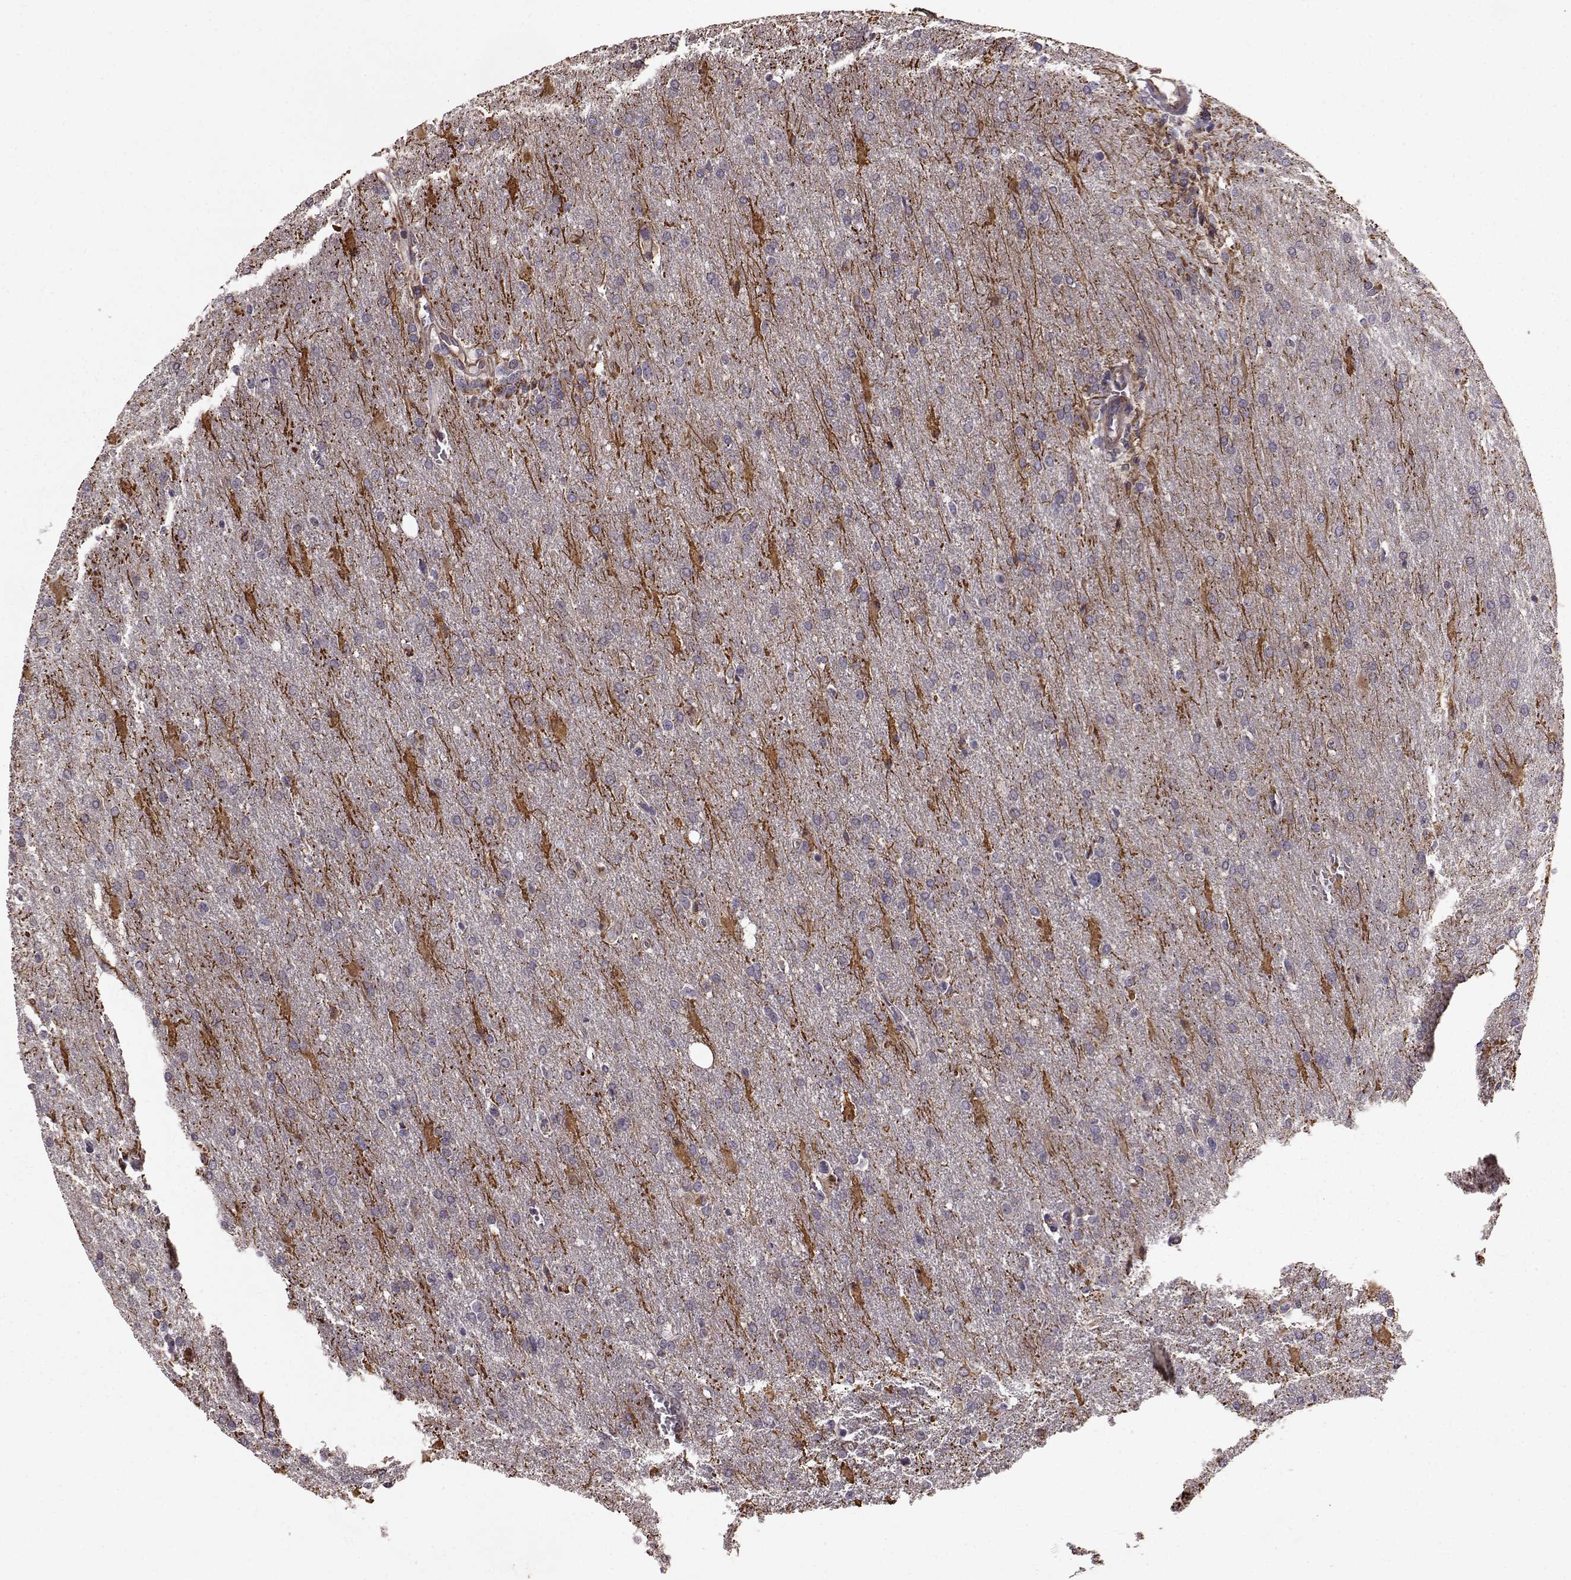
{"staining": {"intensity": "negative", "quantity": "none", "location": "none"}, "tissue": "glioma", "cell_type": "Tumor cells", "image_type": "cancer", "snomed": [{"axis": "morphology", "description": "Glioma, malignant, High grade"}, {"axis": "topography", "description": "Brain"}], "caption": "High-grade glioma (malignant) stained for a protein using immunohistochemistry (IHC) demonstrates no expression tumor cells.", "gene": "NTF3", "patient": {"sex": "male", "age": 68}}